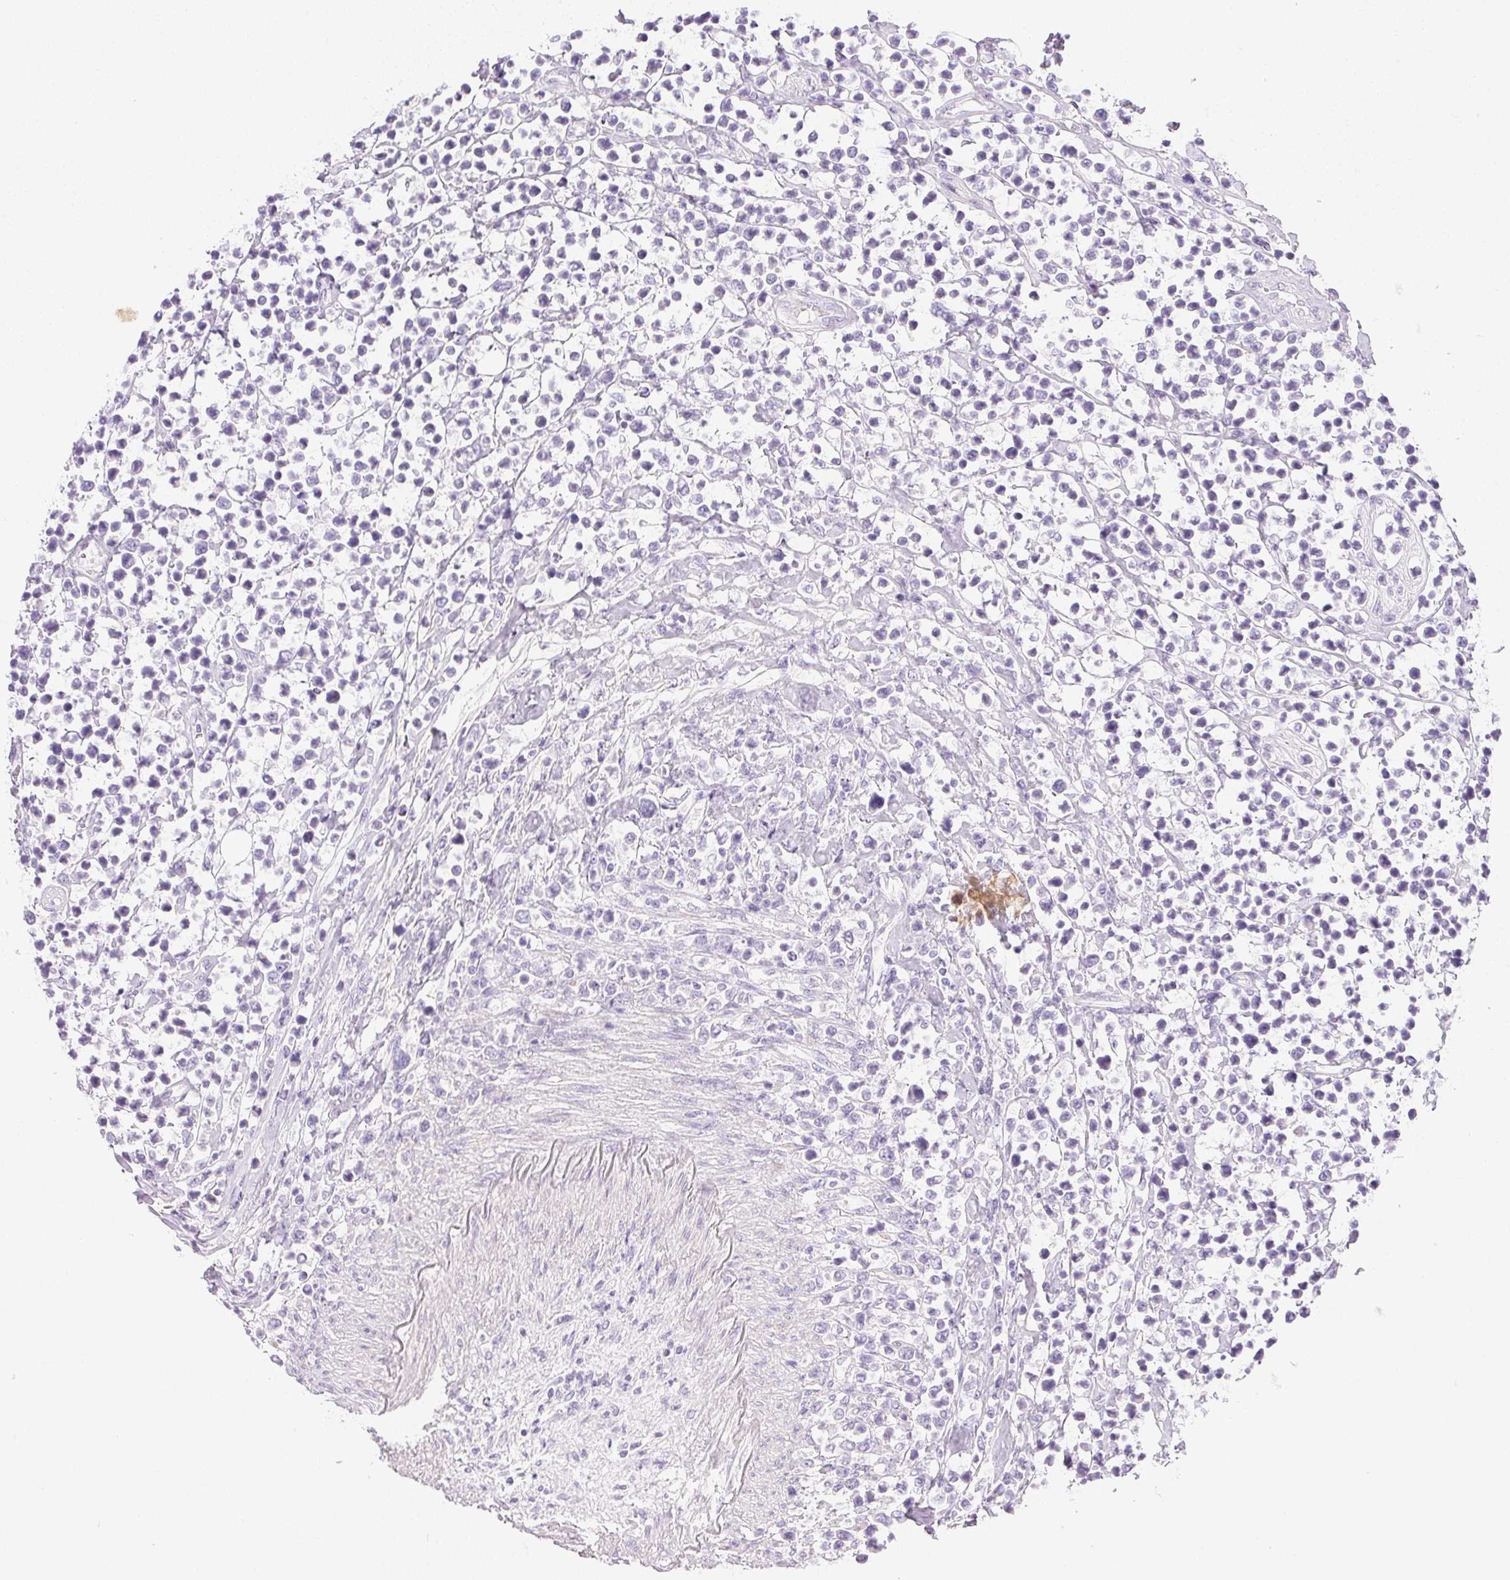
{"staining": {"intensity": "negative", "quantity": "none", "location": "none"}, "tissue": "lymphoma", "cell_type": "Tumor cells", "image_type": "cancer", "snomed": [{"axis": "morphology", "description": "Malignant lymphoma, non-Hodgkin's type, High grade"}, {"axis": "topography", "description": "Soft tissue"}], "caption": "Tumor cells show no significant protein expression in malignant lymphoma, non-Hodgkin's type (high-grade). Brightfield microscopy of immunohistochemistry (IHC) stained with DAB (brown) and hematoxylin (blue), captured at high magnification.", "gene": "CTRL", "patient": {"sex": "female", "age": 56}}